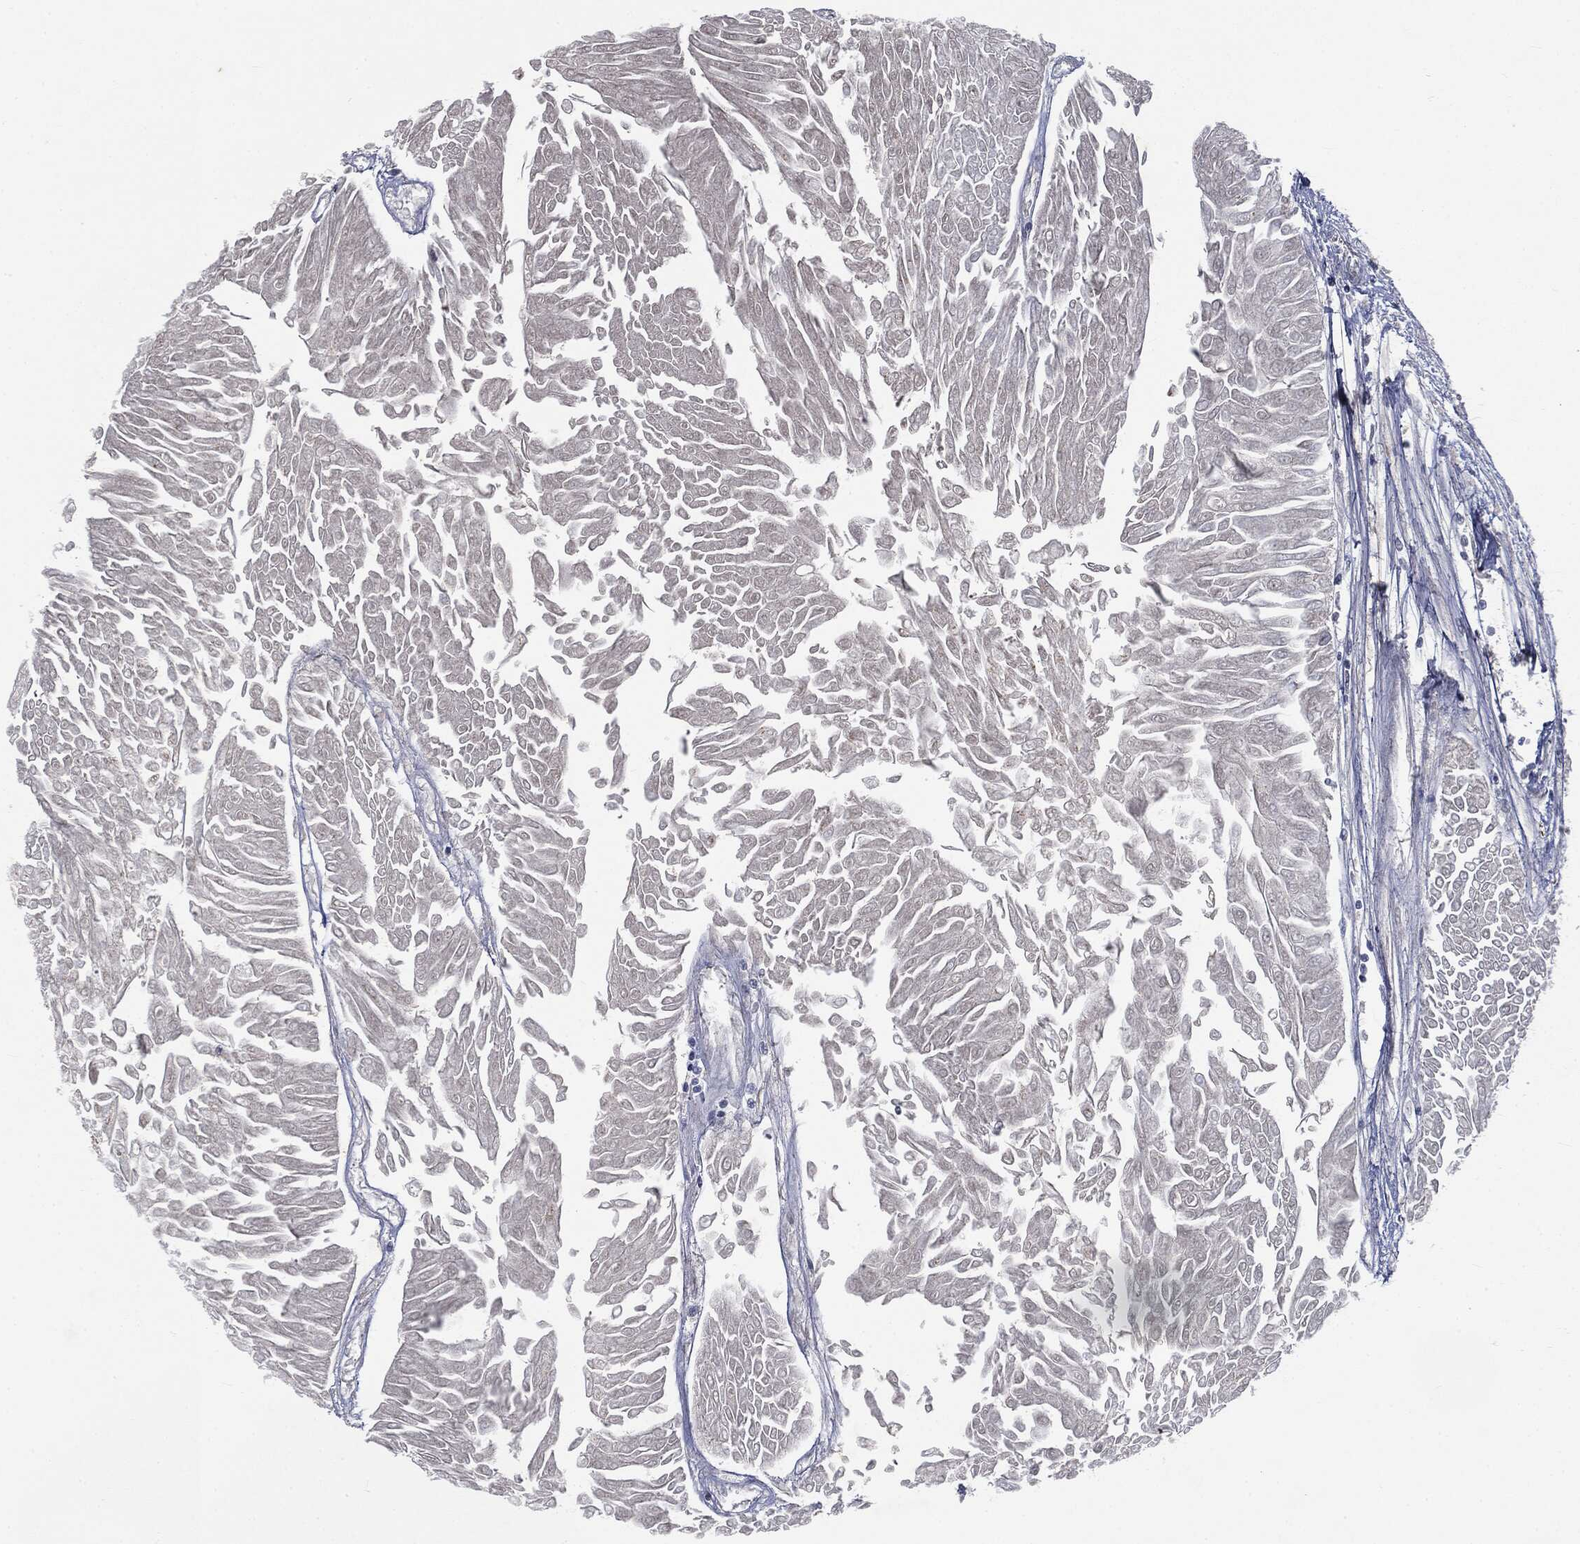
{"staining": {"intensity": "negative", "quantity": "none", "location": "none"}, "tissue": "urothelial cancer", "cell_type": "Tumor cells", "image_type": "cancer", "snomed": [{"axis": "morphology", "description": "Urothelial carcinoma, Low grade"}, {"axis": "topography", "description": "Urinary bladder"}], "caption": "This is an immunohistochemistry (IHC) micrograph of urothelial cancer. There is no staining in tumor cells.", "gene": "CASD1", "patient": {"sex": "male", "age": 67}}